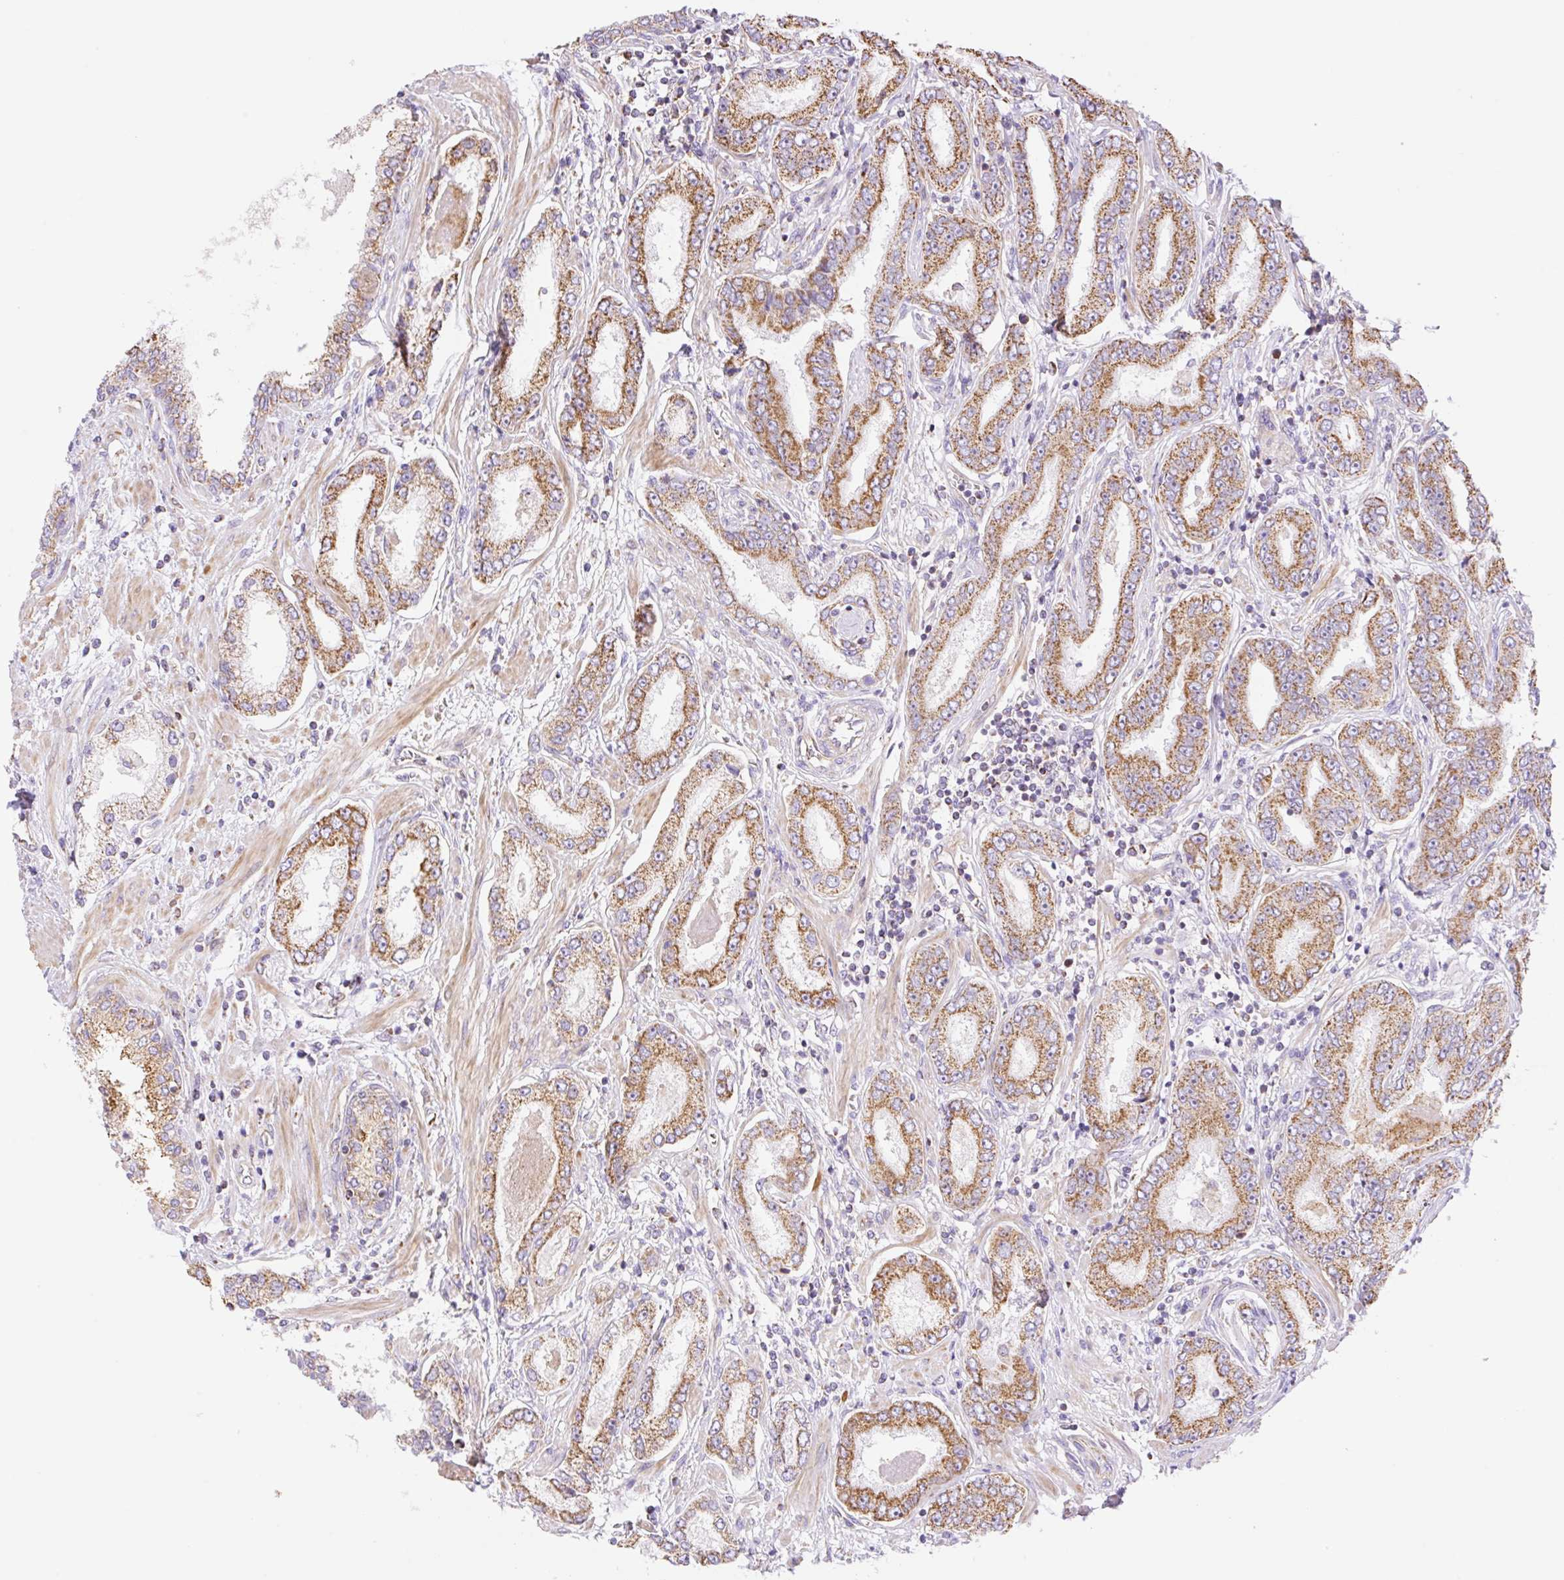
{"staining": {"intensity": "moderate", "quantity": ">75%", "location": "cytoplasmic/membranous"}, "tissue": "prostate cancer", "cell_type": "Tumor cells", "image_type": "cancer", "snomed": [{"axis": "morphology", "description": "Adenocarcinoma, High grade"}, {"axis": "topography", "description": "Prostate"}], "caption": "Immunohistochemical staining of prostate adenocarcinoma (high-grade) displays medium levels of moderate cytoplasmic/membranous protein expression in about >75% of tumor cells.", "gene": "ESAM", "patient": {"sex": "male", "age": 72}}